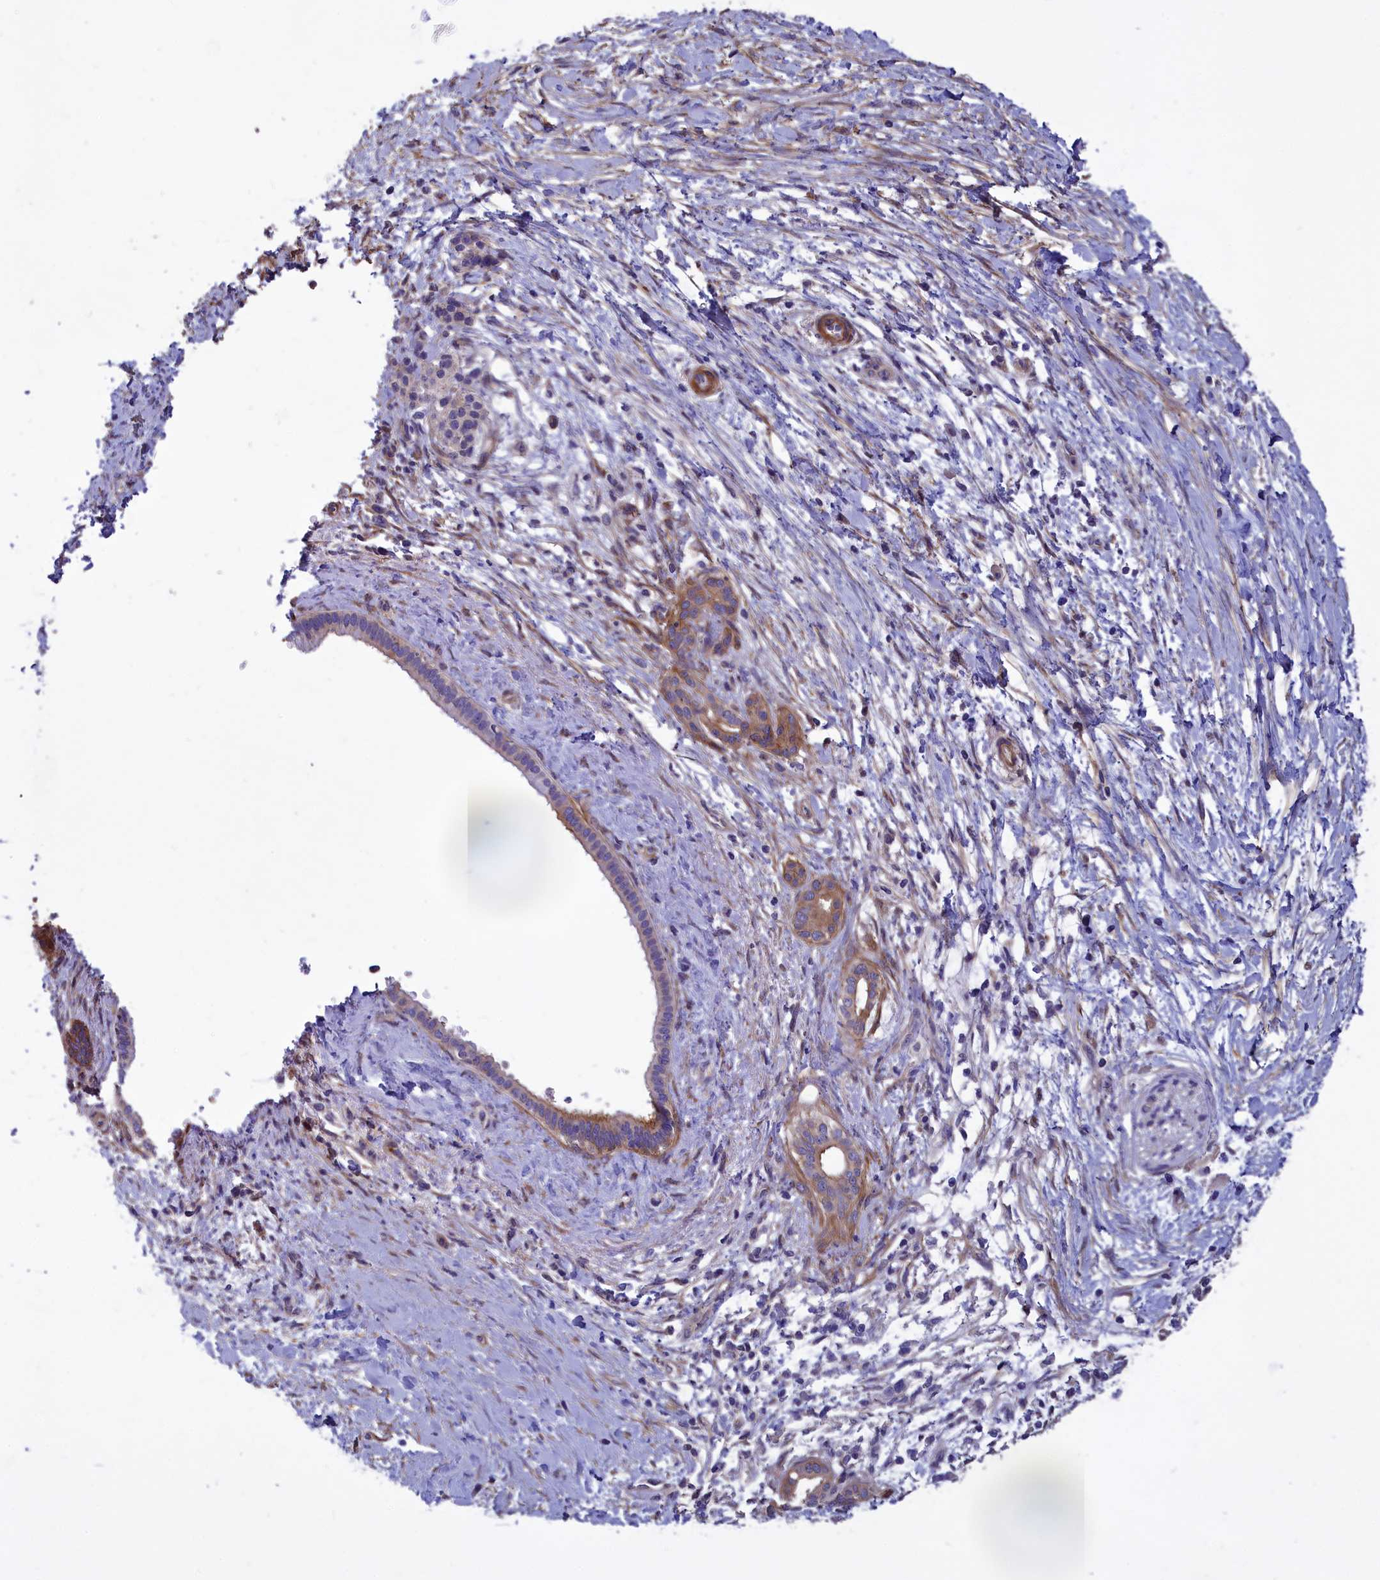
{"staining": {"intensity": "moderate", "quantity": "<25%", "location": "cytoplasmic/membranous"}, "tissue": "pancreatic cancer", "cell_type": "Tumor cells", "image_type": "cancer", "snomed": [{"axis": "morphology", "description": "Adenocarcinoma, NOS"}, {"axis": "topography", "description": "Pancreas"}], "caption": "This is a photomicrograph of immunohistochemistry (IHC) staining of pancreatic cancer, which shows moderate staining in the cytoplasmic/membranous of tumor cells.", "gene": "AMDHD2", "patient": {"sex": "male", "age": 58}}